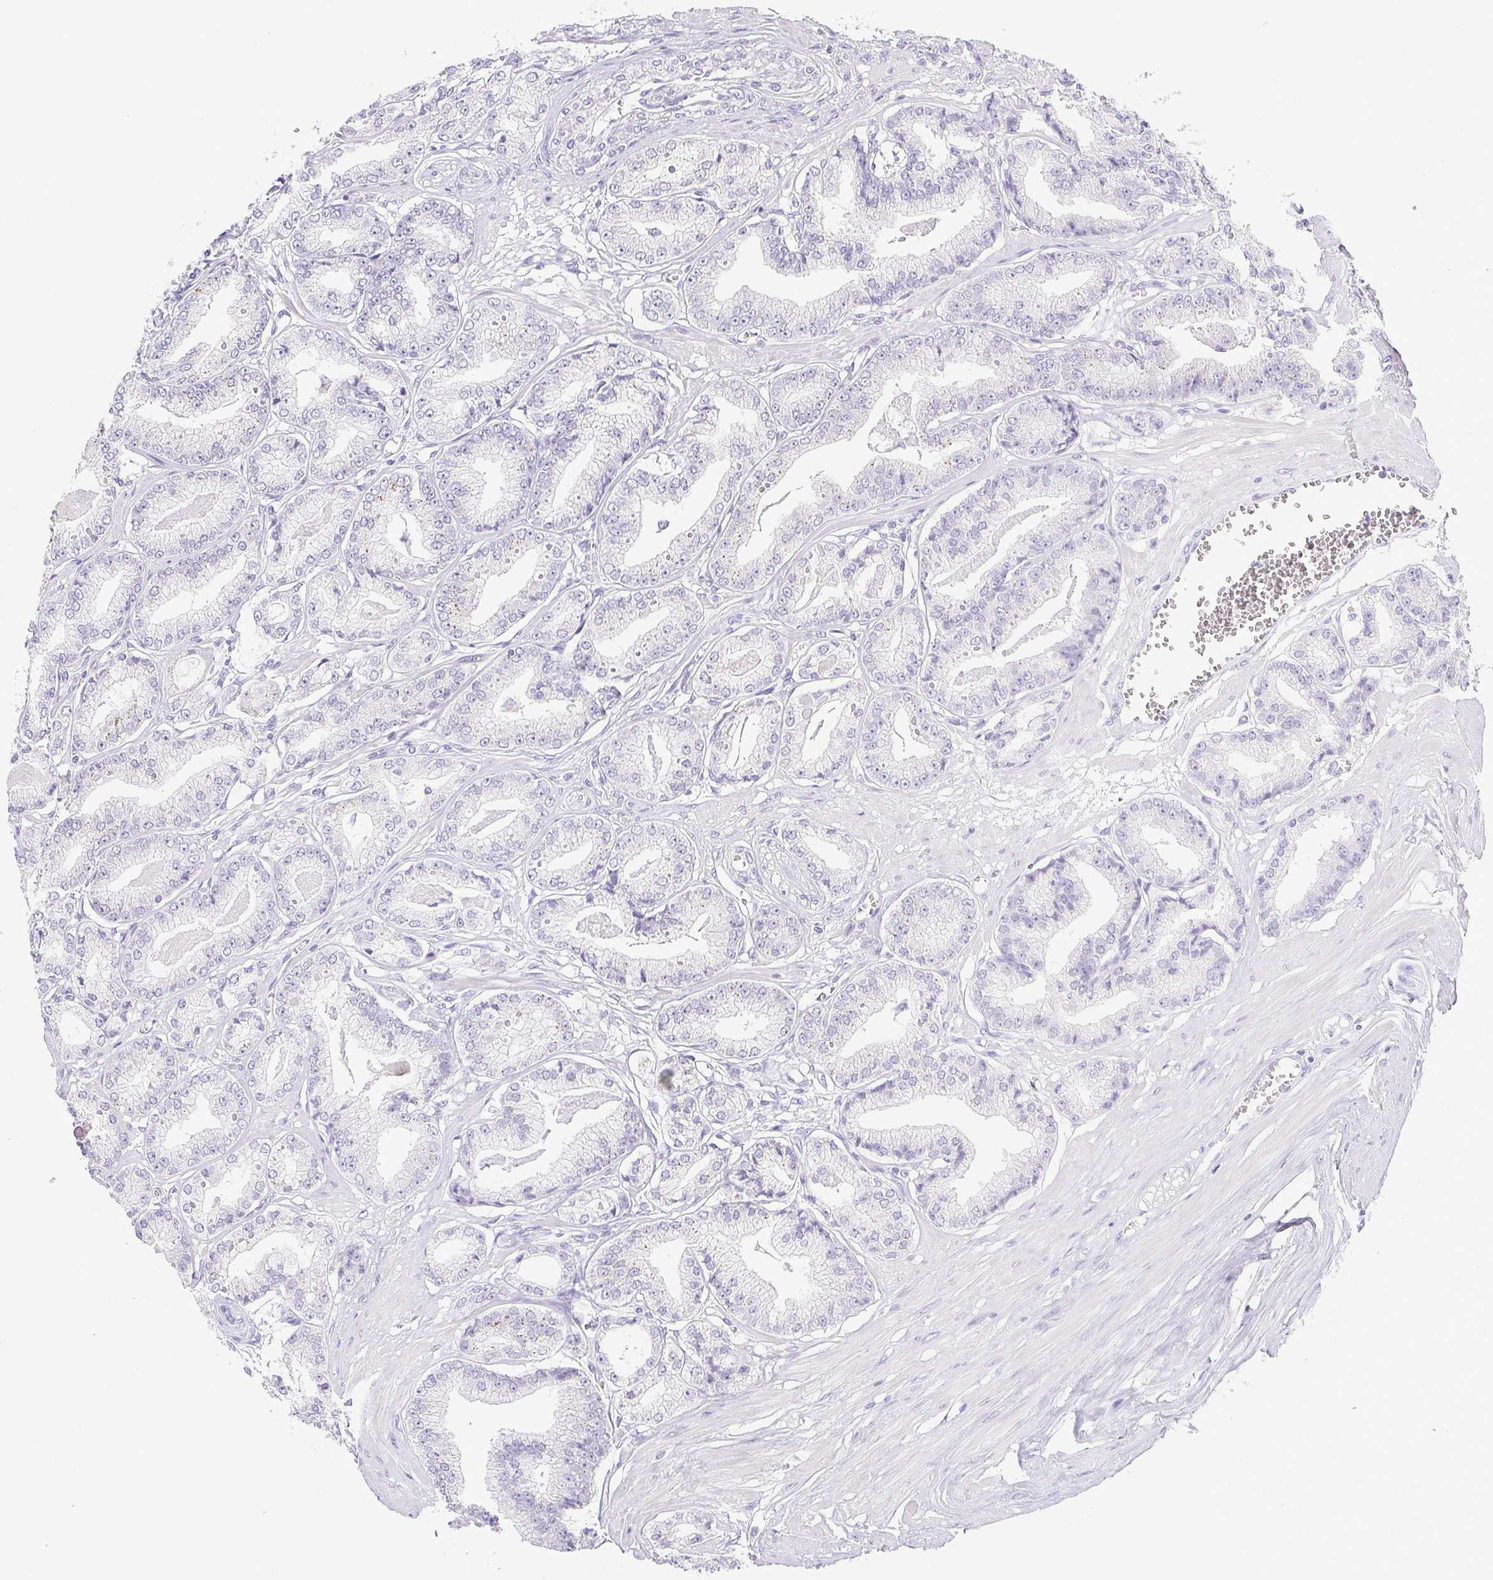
{"staining": {"intensity": "negative", "quantity": "none", "location": "none"}, "tissue": "prostate cancer", "cell_type": "Tumor cells", "image_type": "cancer", "snomed": [{"axis": "morphology", "description": "Adenocarcinoma, High grade"}, {"axis": "topography", "description": "Prostate"}], "caption": "The photomicrograph reveals no staining of tumor cells in prostate cancer (adenocarcinoma (high-grade)).", "gene": "PAPPA2", "patient": {"sex": "male", "age": 71}}